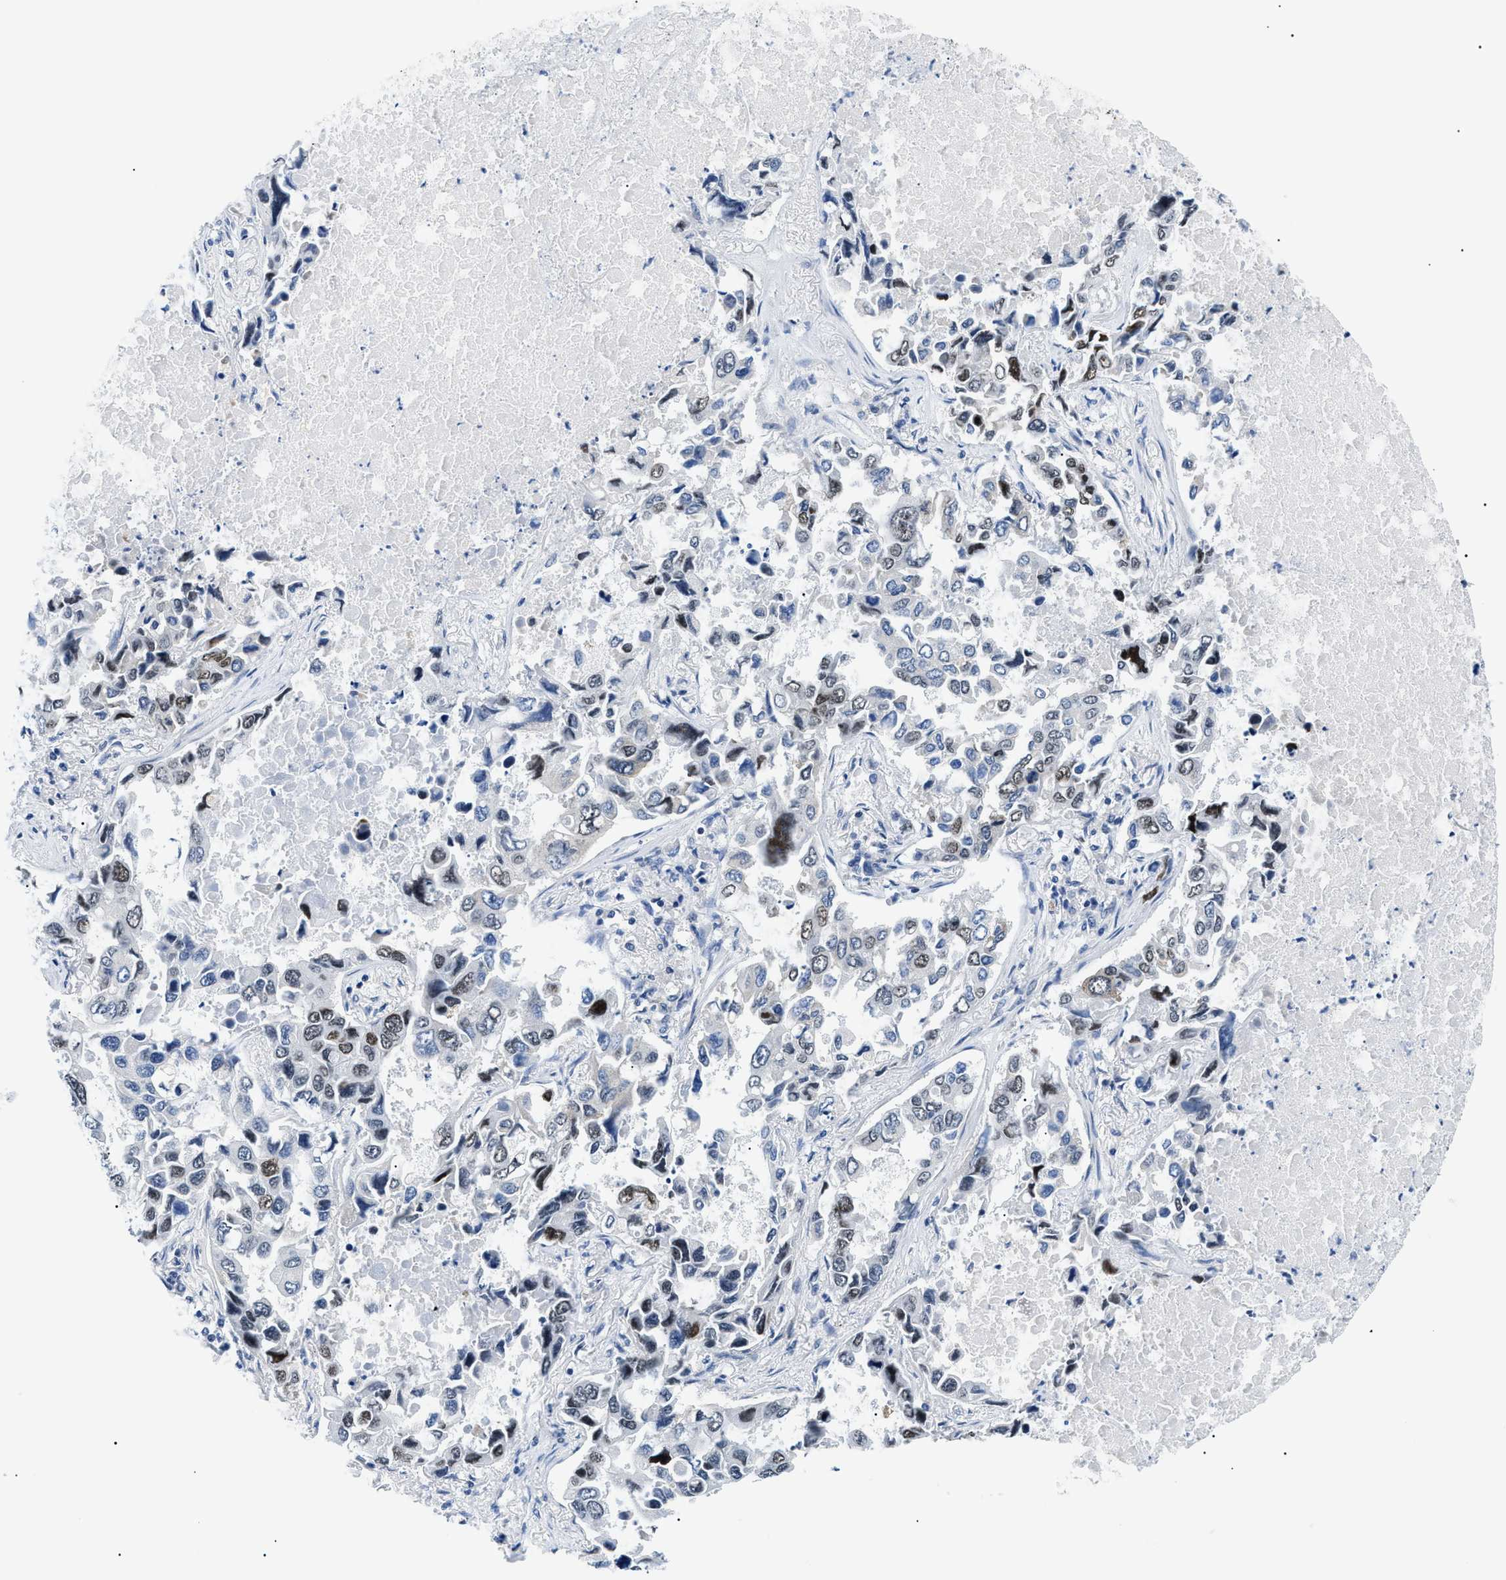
{"staining": {"intensity": "weak", "quantity": ">75%", "location": "nuclear"}, "tissue": "lung cancer", "cell_type": "Tumor cells", "image_type": "cancer", "snomed": [{"axis": "morphology", "description": "Adenocarcinoma, NOS"}, {"axis": "topography", "description": "Lung"}], "caption": "The photomicrograph shows a brown stain indicating the presence of a protein in the nuclear of tumor cells in lung cancer.", "gene": "SMARCC1", "patient": {"sex": "male", "age": 64}}